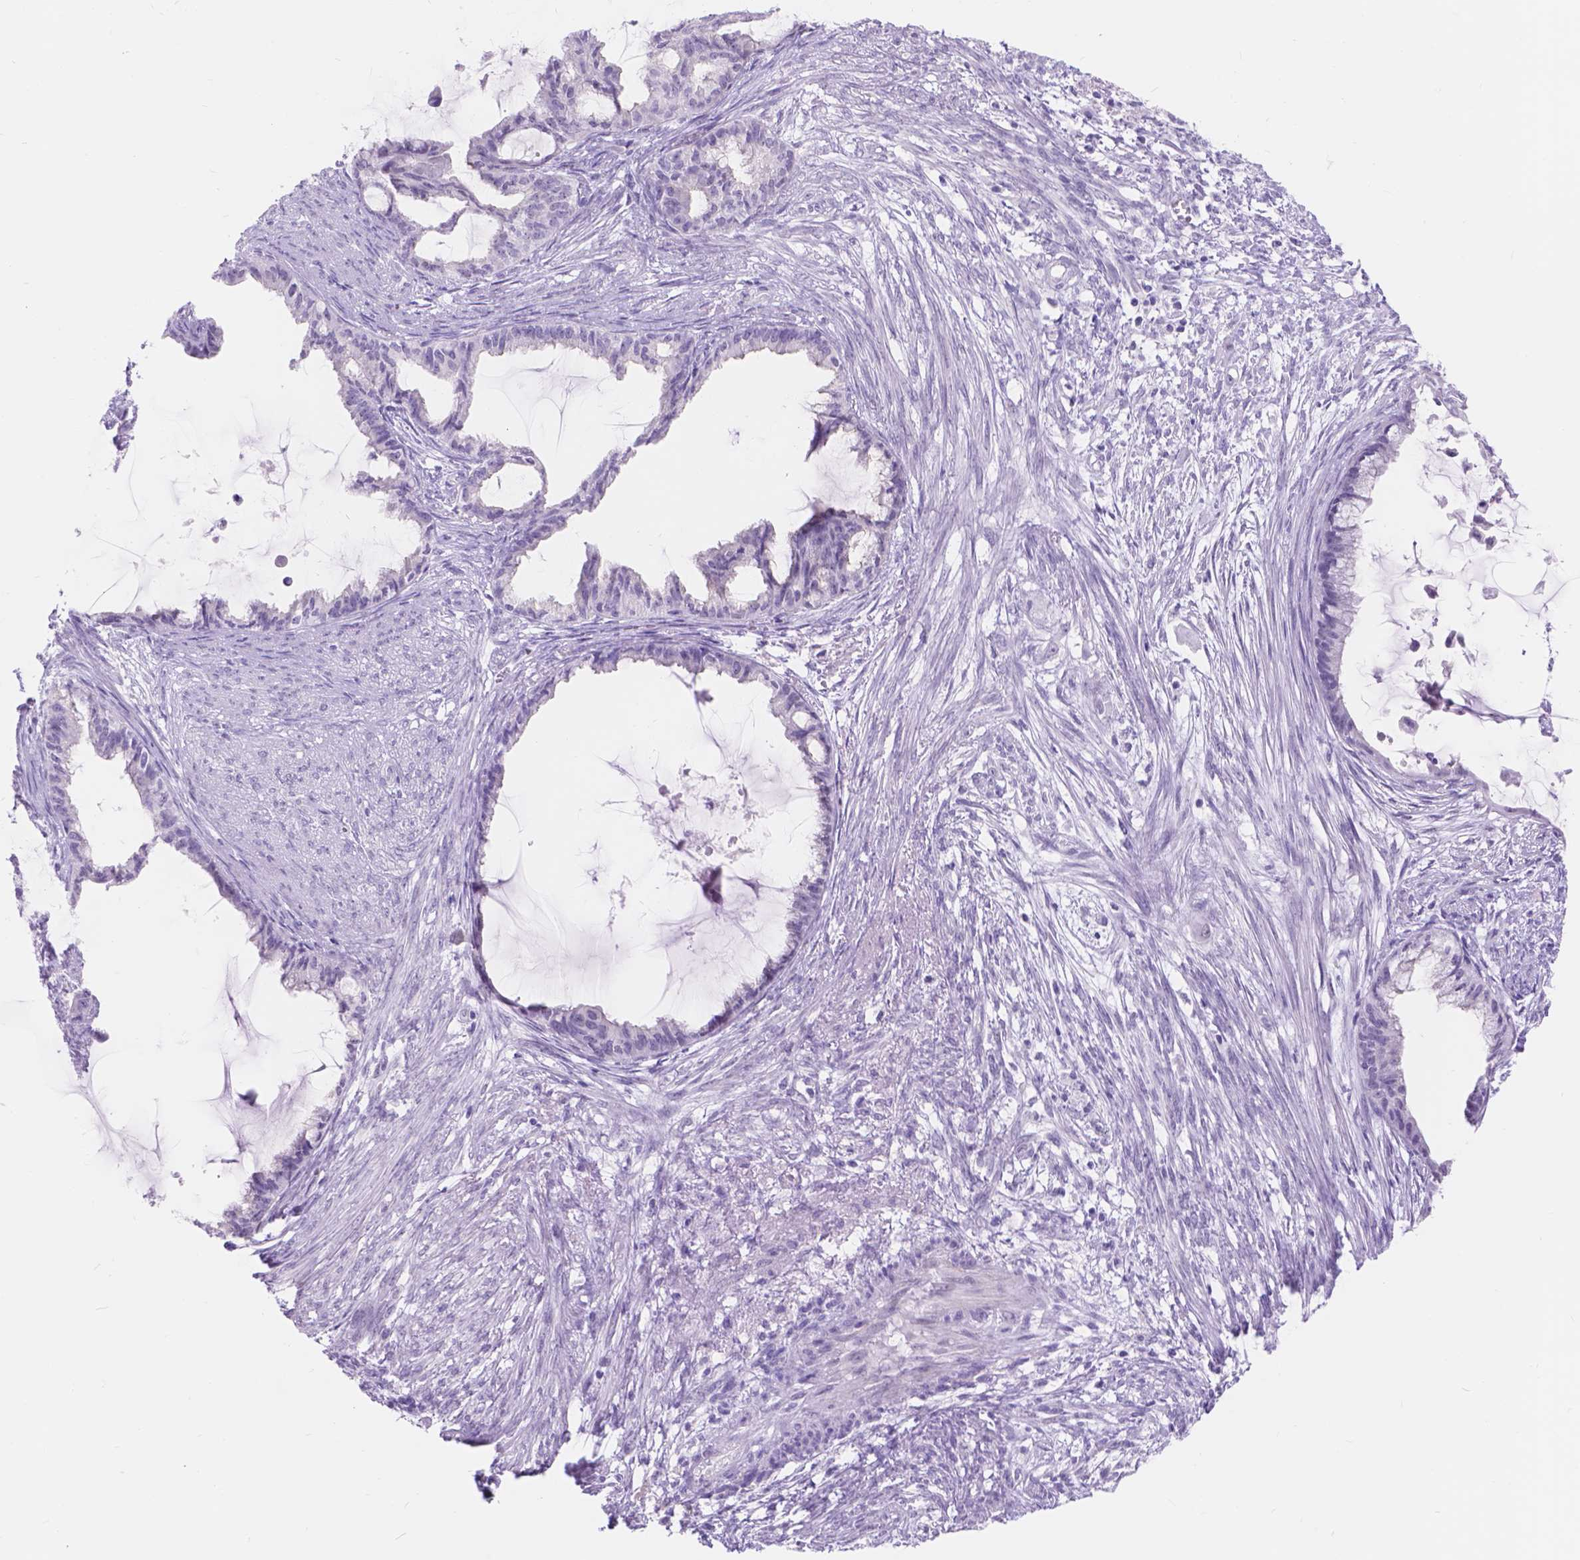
{"staining": {"intensity": "negative", "quantity": "none", "location": "none"}, "tissue": "endometrial cancer", "cell_type": "Tumor cells", "image_type": "cancer", "snomed": [{"axis": "morphology", "description": "Adenocarcinoma, NOS"}, {"axis": "topography", "description": "Endometrium"}], "caption": "Immunohistochemistry (IHC) micrograph of endometrial adenocarcinoma stained for a protein (brown), which shows no staining in tumor cells.", "gene": "DCC", "patient": {"sex": "female", "age": 86}}